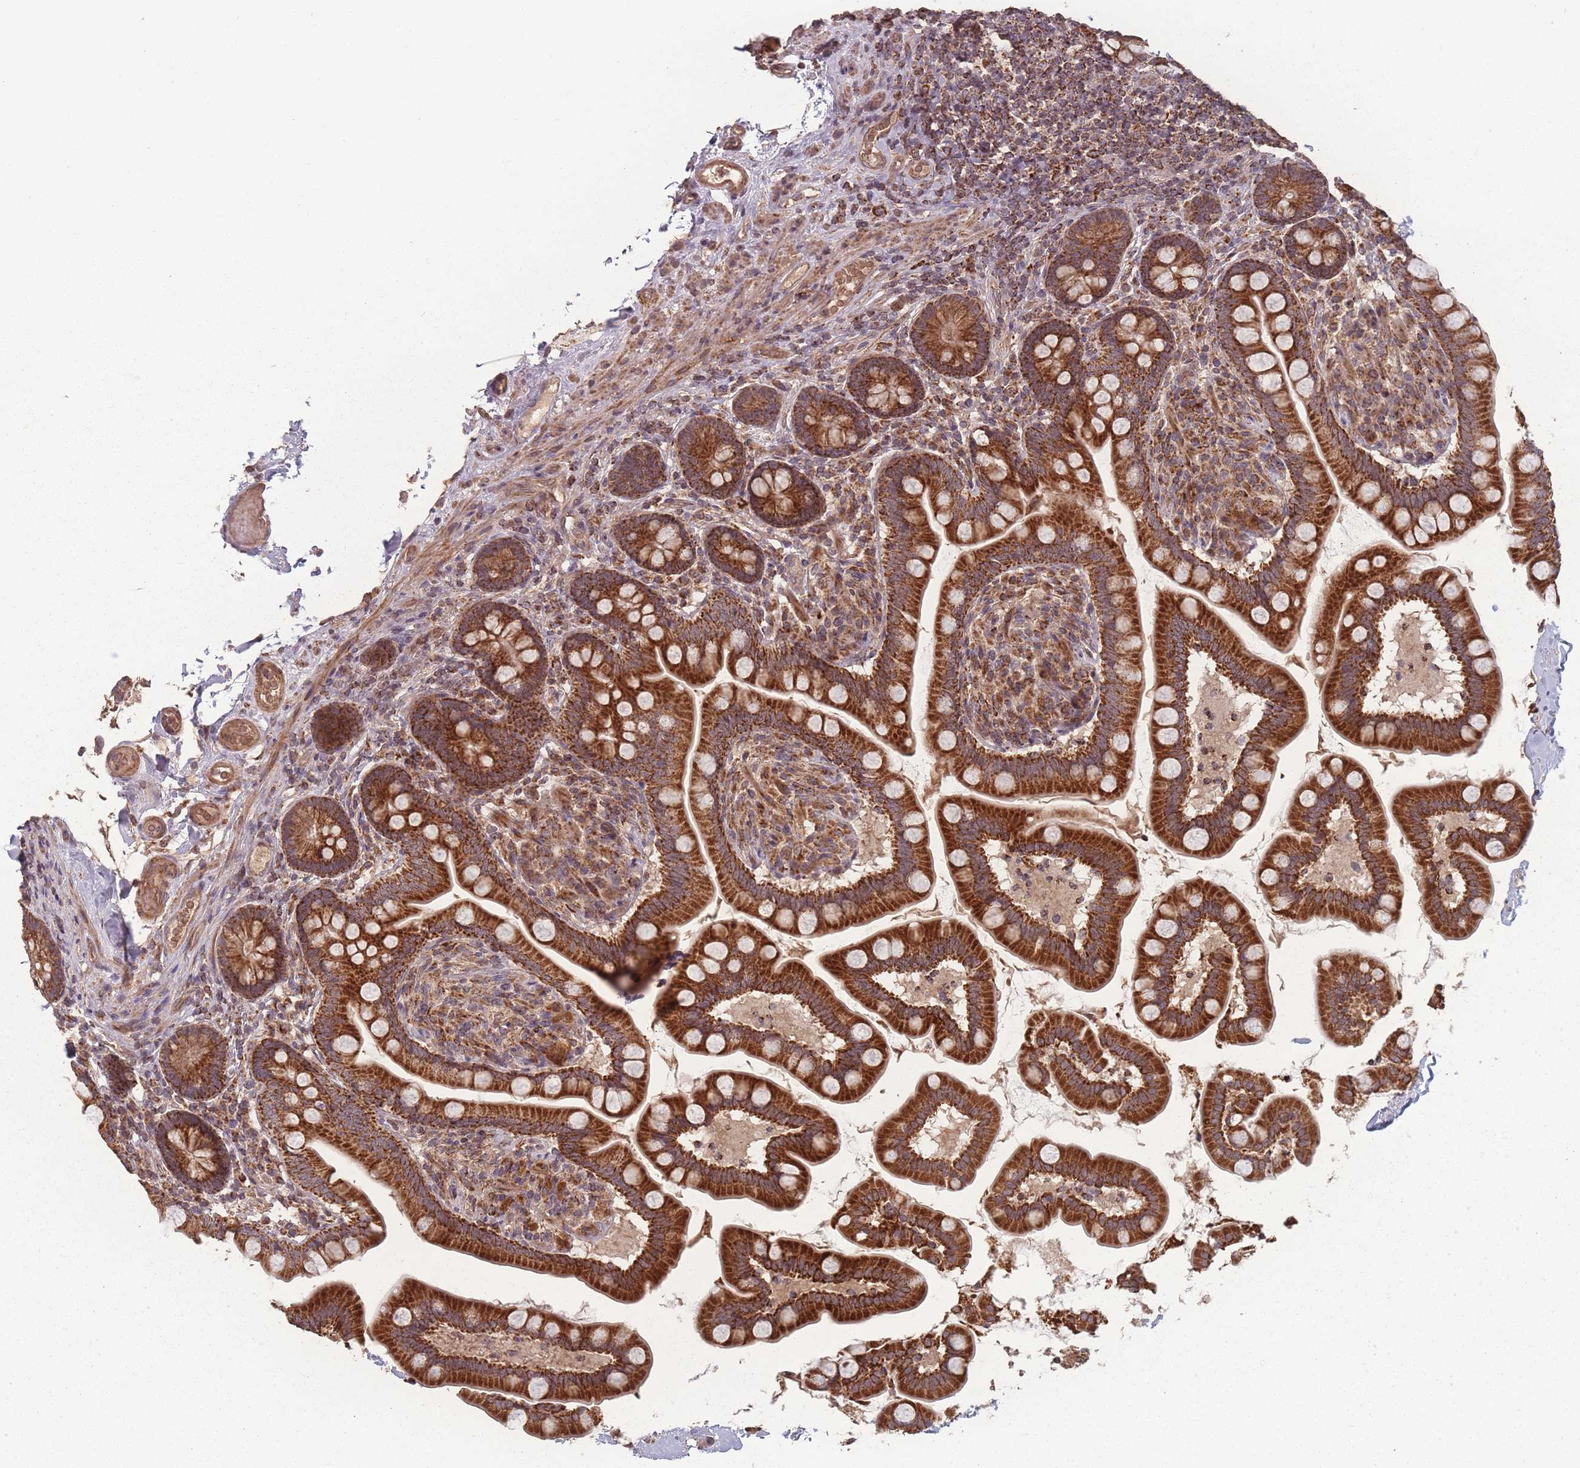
{"staining": {"intensity": "strong", "quantity": ">75%", "location": "cytoplasmic/membranous"}, "tissue": "small intestine", "cell_type": "Glandular cells", "image_type": "normal", "snomed": [{"axis": "morphology", "description": "Normal tissue, NOS"}, {"axis": "topography", "description": "Small intestine"}], "caption": "Strong cytoplasmic/membranous expression for a protein is appreciated in about >75% of glandular cells of benign small intestine using immunohistochemistry.", "gene": "LYRM7", "patient": {"sex": "female", "age": 64}}